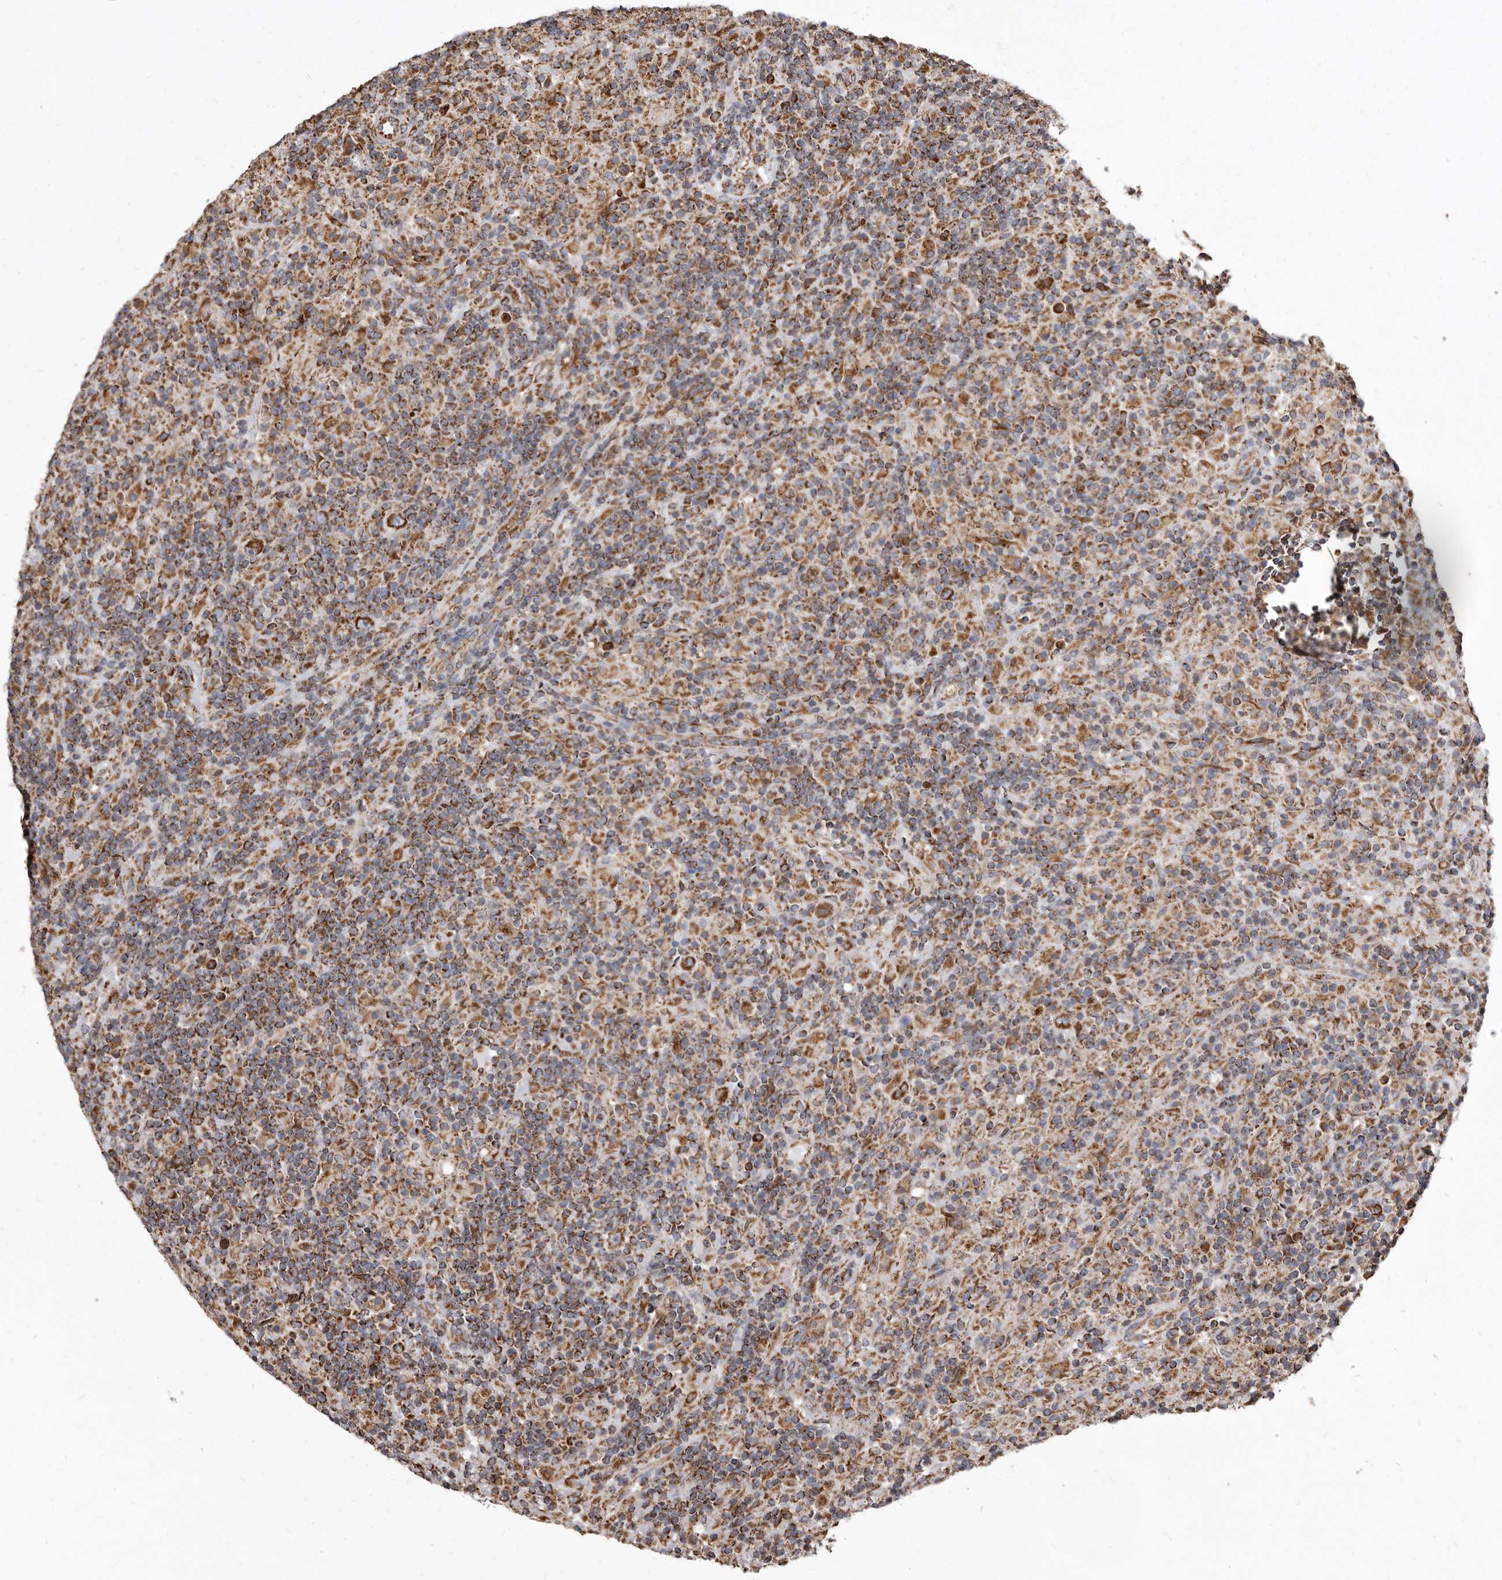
{"staining": {"intensity": "strong", "quantity": ">75%", "location": "cytoplasmic/membranous"}, "tissue": "lymphoma", "cell_type": "Tumor cells", "image_type": "cancer", "snomed": [{"axis": "morphology", "description": "Hodgkin's disease, NOS"}, {"axis": "topography", "description": "Lymph node"}], "caption": "About >75% of tumor cells in human Hodgkin's disease display strong cytoplasmic/membranous protein positivity as visualized by brown immunohistochemical staining.", "gene": "CDK5RAP3", "patient": {"sex": "male", "age": 70}}